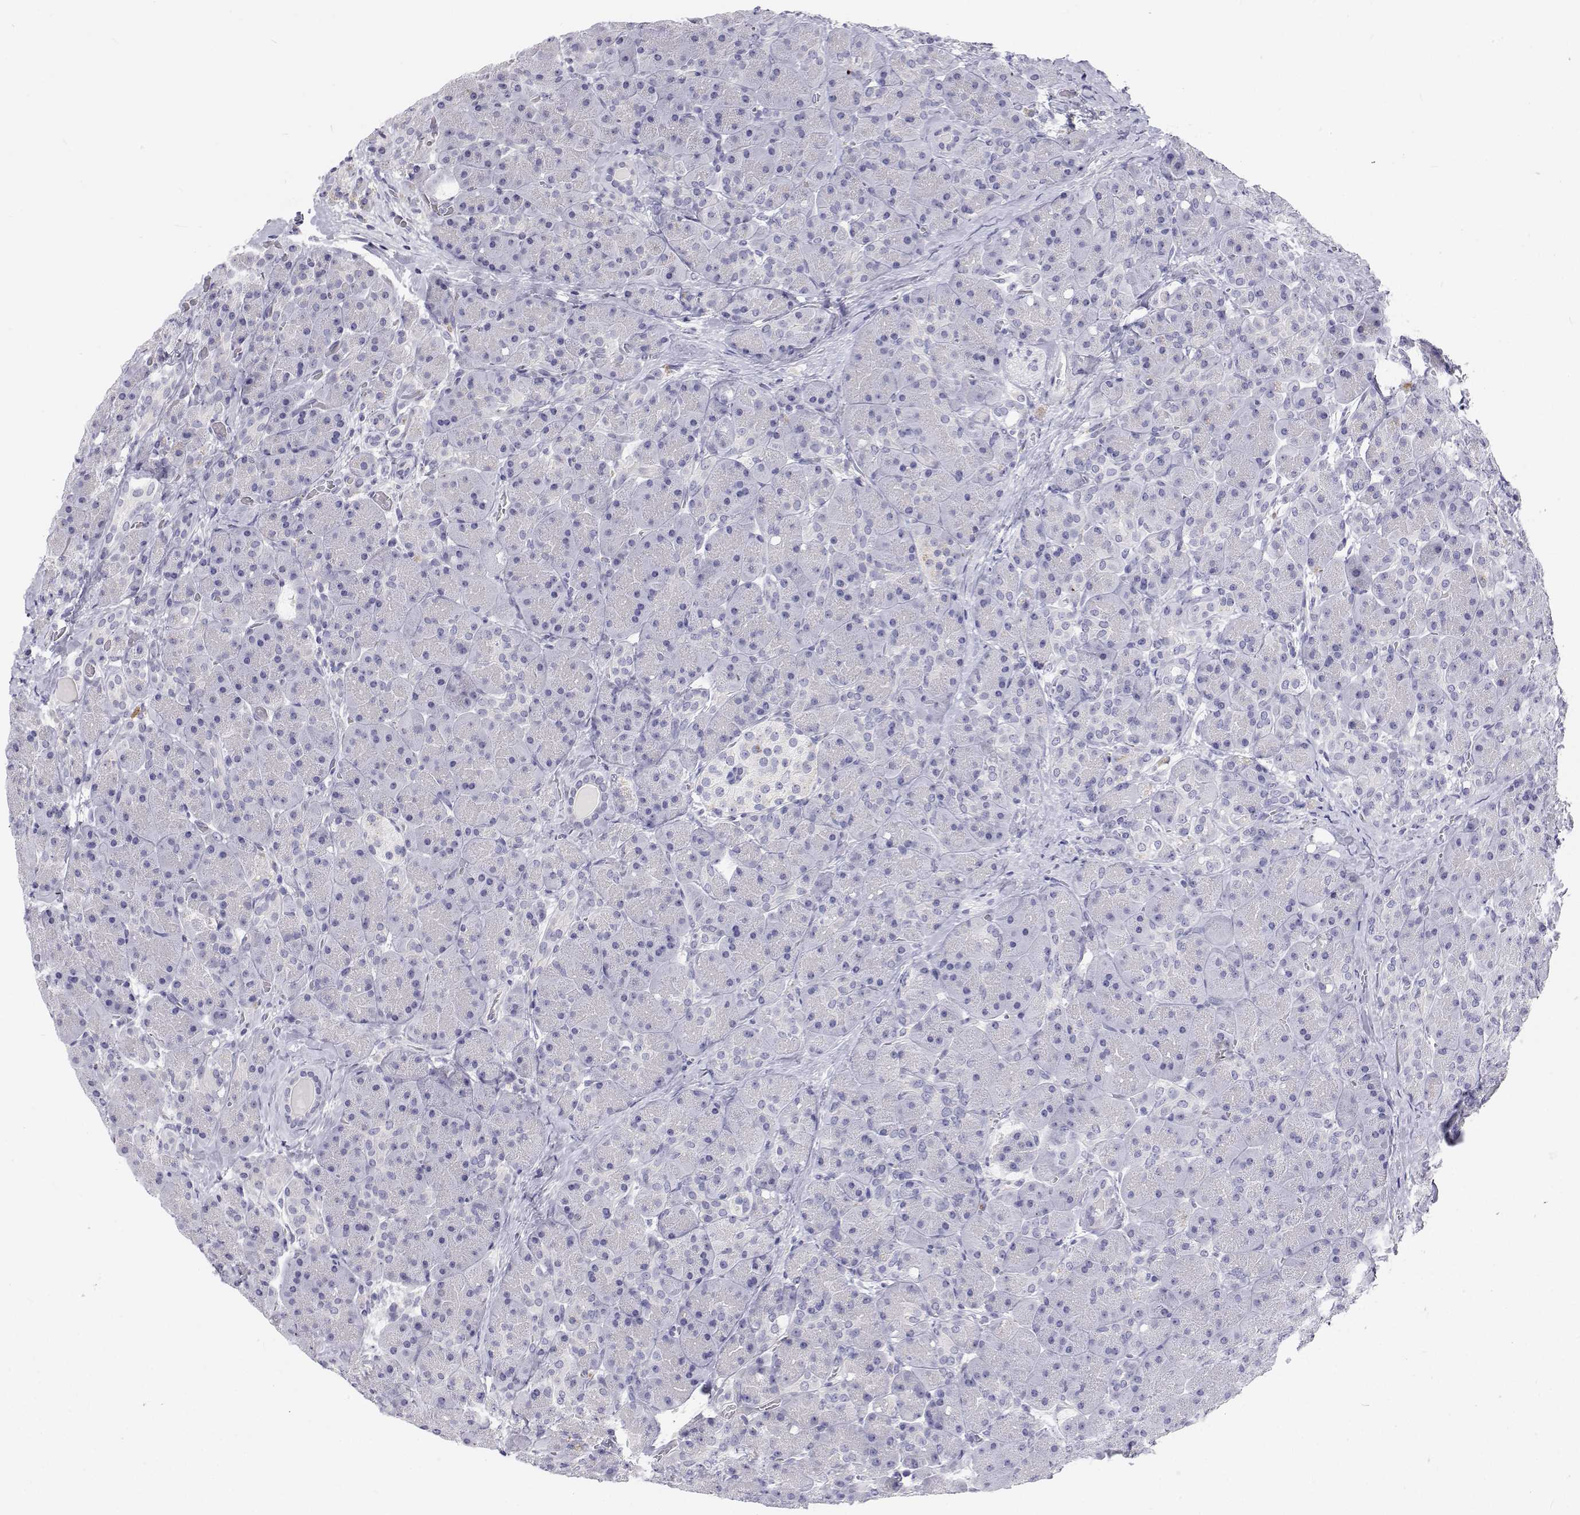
{"staining": {"intensity": "negative", "quantity": "none", "location": "none"}, "tissue": "pancreas", "cell_type": "Exocrine glandular cells", "image_type": "normal", "snomed": [{"axis": "morphology", "description": "Normal tissue, NOS"}, {"axis": "topography", "description": "Pancreas"}], "caption": "IHC of normal human pancreas exhibits no positivity in exocrine glandular cells.", "gene": "NCR2", "patient": {"sex": "male", "age": 55}}